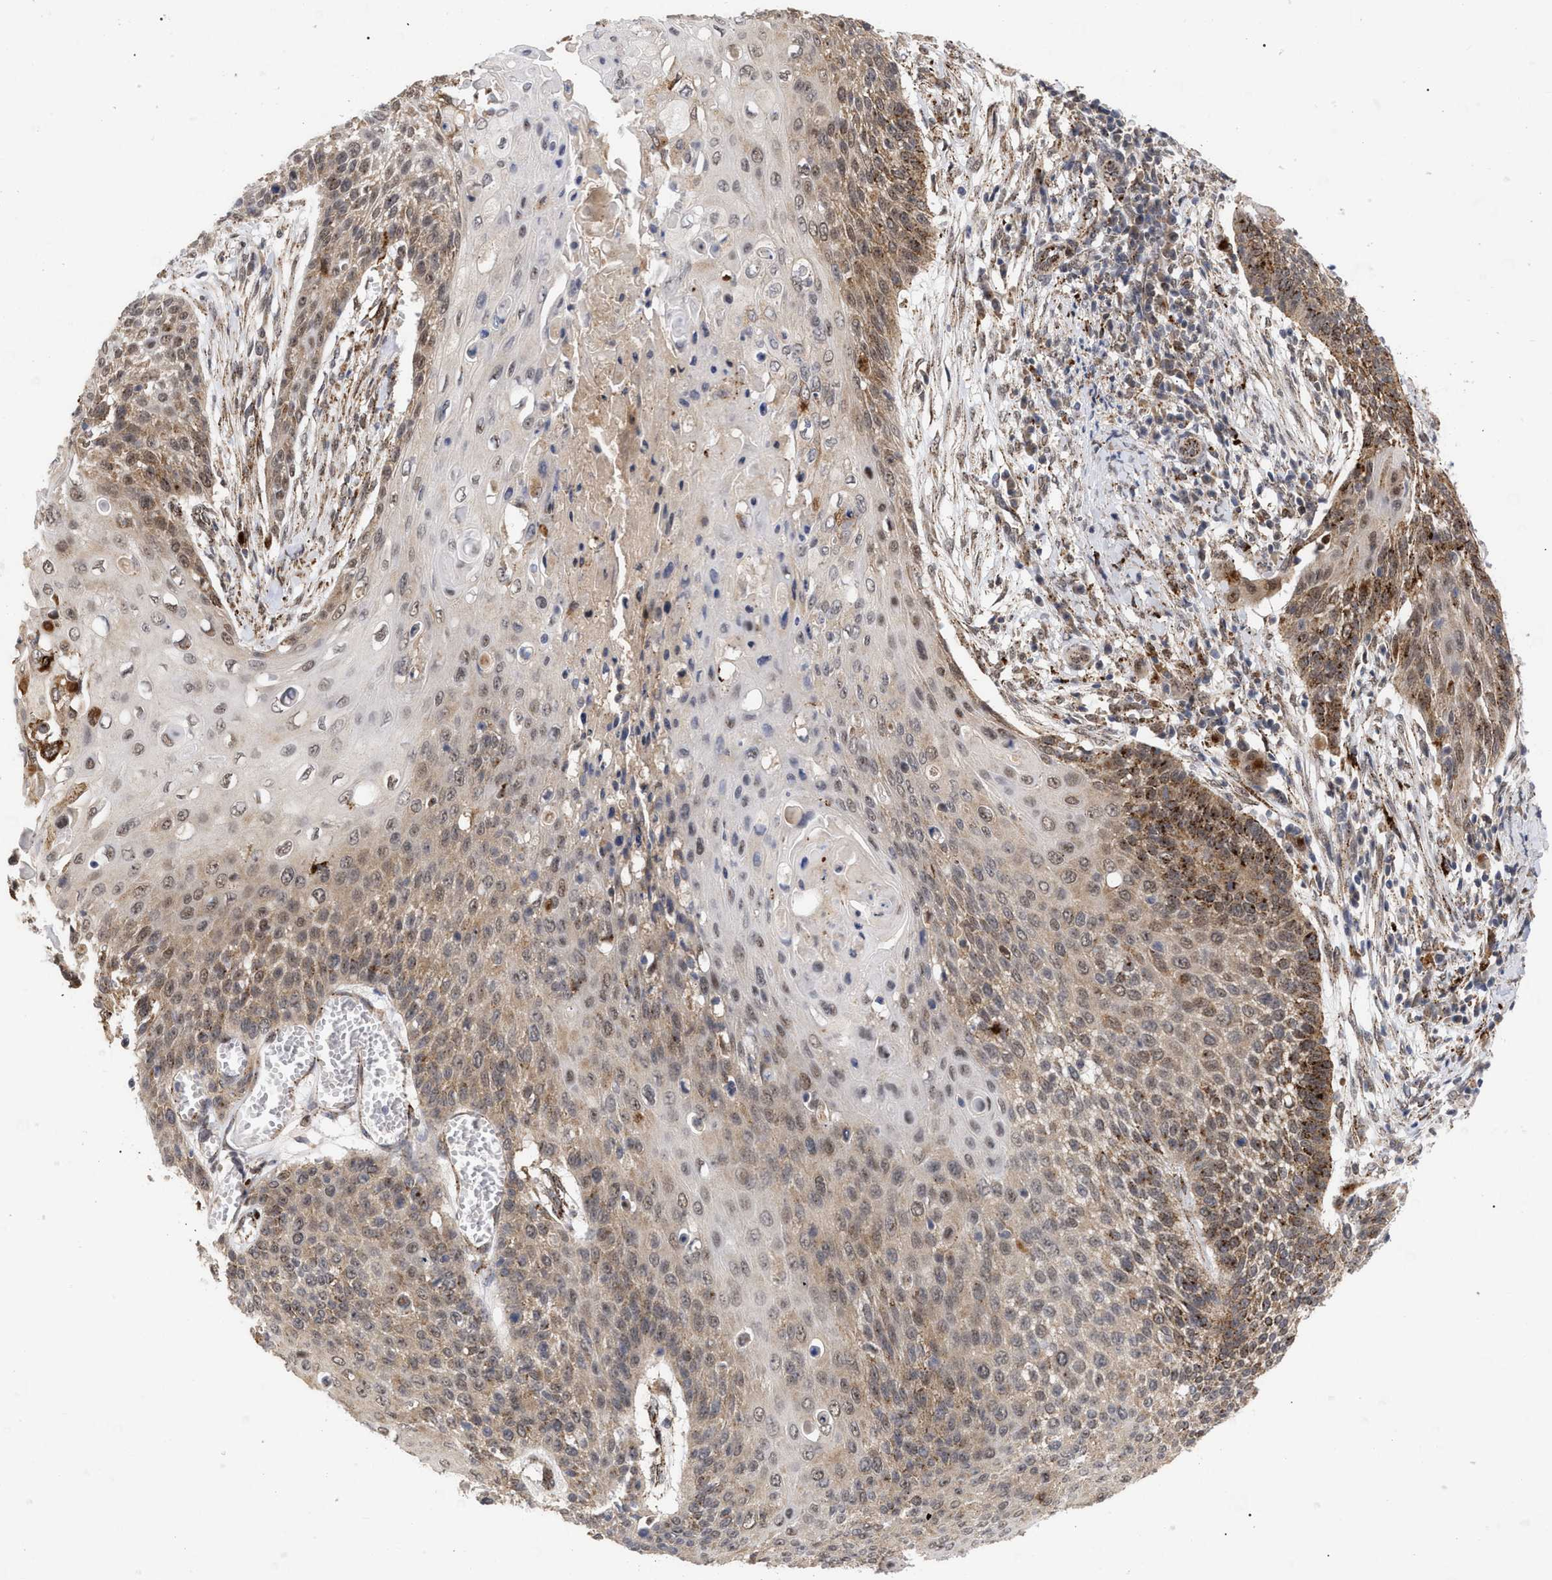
{"staining": {"intensity": "moderate", "quantity": "25%-75%", "location": "cytoplasmic/membranous,nuclear"}, "tissue": "cervical cancer", "cell_type": "Tumor cells", "image_type": "cancer", "snomed": [{"axis": "morphology", "description": "Squamous cell carcinoma, NOS"}, {"axis": "topography", "description": "Cervix"}], "caption": "Immunohistochemical staining of human cervical cancer (squamous cell carcinoma) demonstrates medium levels of moderate cytoplasmic/membranous and nuclear staining in about 25%-75% of tumor cells. (DAB (3,3'-diaminobenzidine) = brown stain, brightfield microscopy at high magnification).", "gene": "UPF1", "patient": {"sex": "female", "age": 39}}